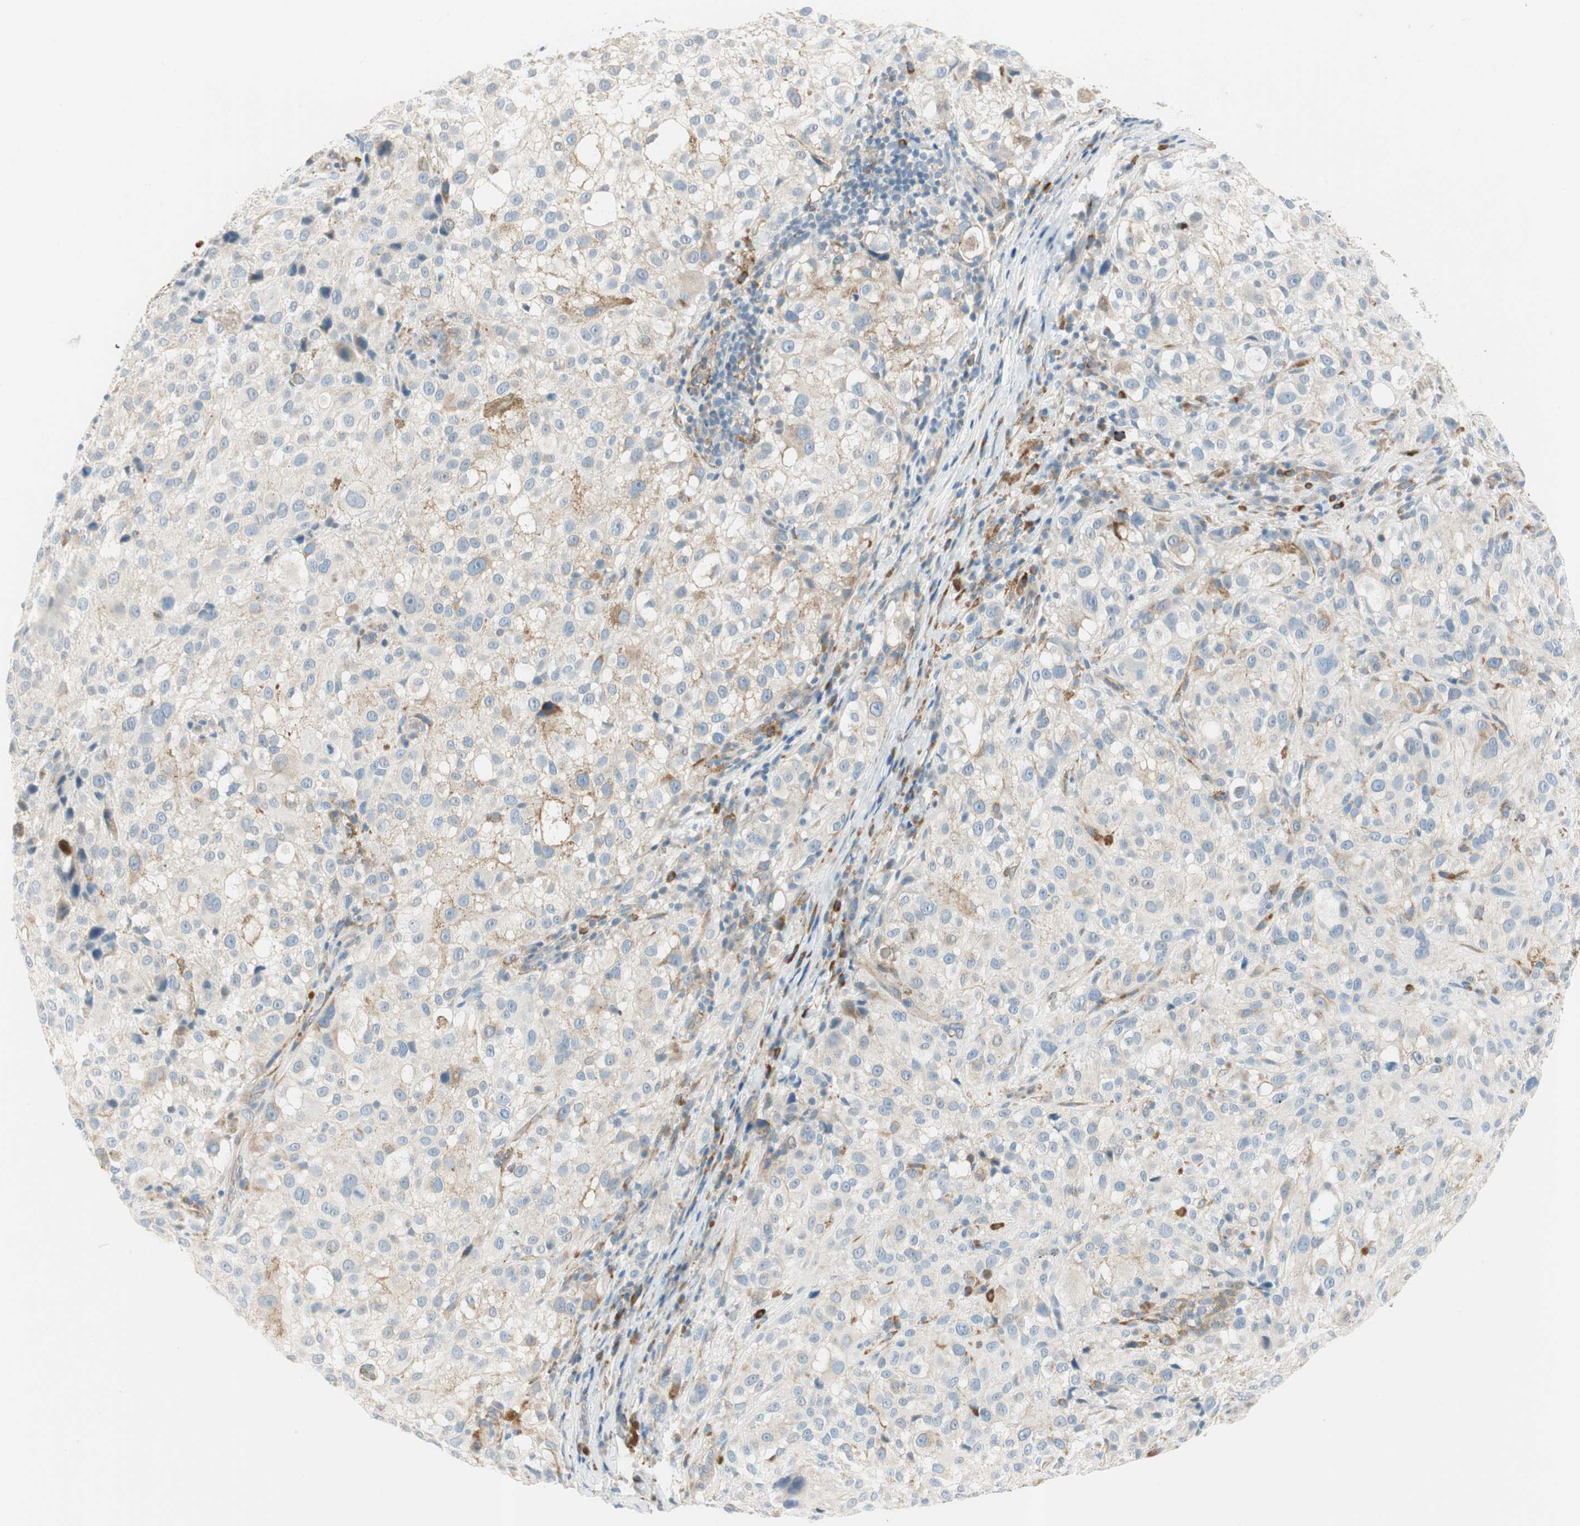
{"staining": {"intensity": "weak", "quantity": "<25%", "location": "cytoplasmic/membranous"}, "tissue": "melanoma", "cell_type": "Tumor cells", "image_type": "cancer", "snomed": [{"axis": "morphology", "description": "Necrosis, NOS"}, {"axis": "morphology", "description": "Malignant melanoma, NOS"}, {"axis": "topography", "description": "Skin"}], "caption": "Immunohistochemistry histopathology image of neoplastic tissue: melanoma stained with DAB shows no significant protein staining in tumor cells. Nuclei are stained in blue.", "gene": "CDK3", "patient": {"sex": "female", "age": 87}}